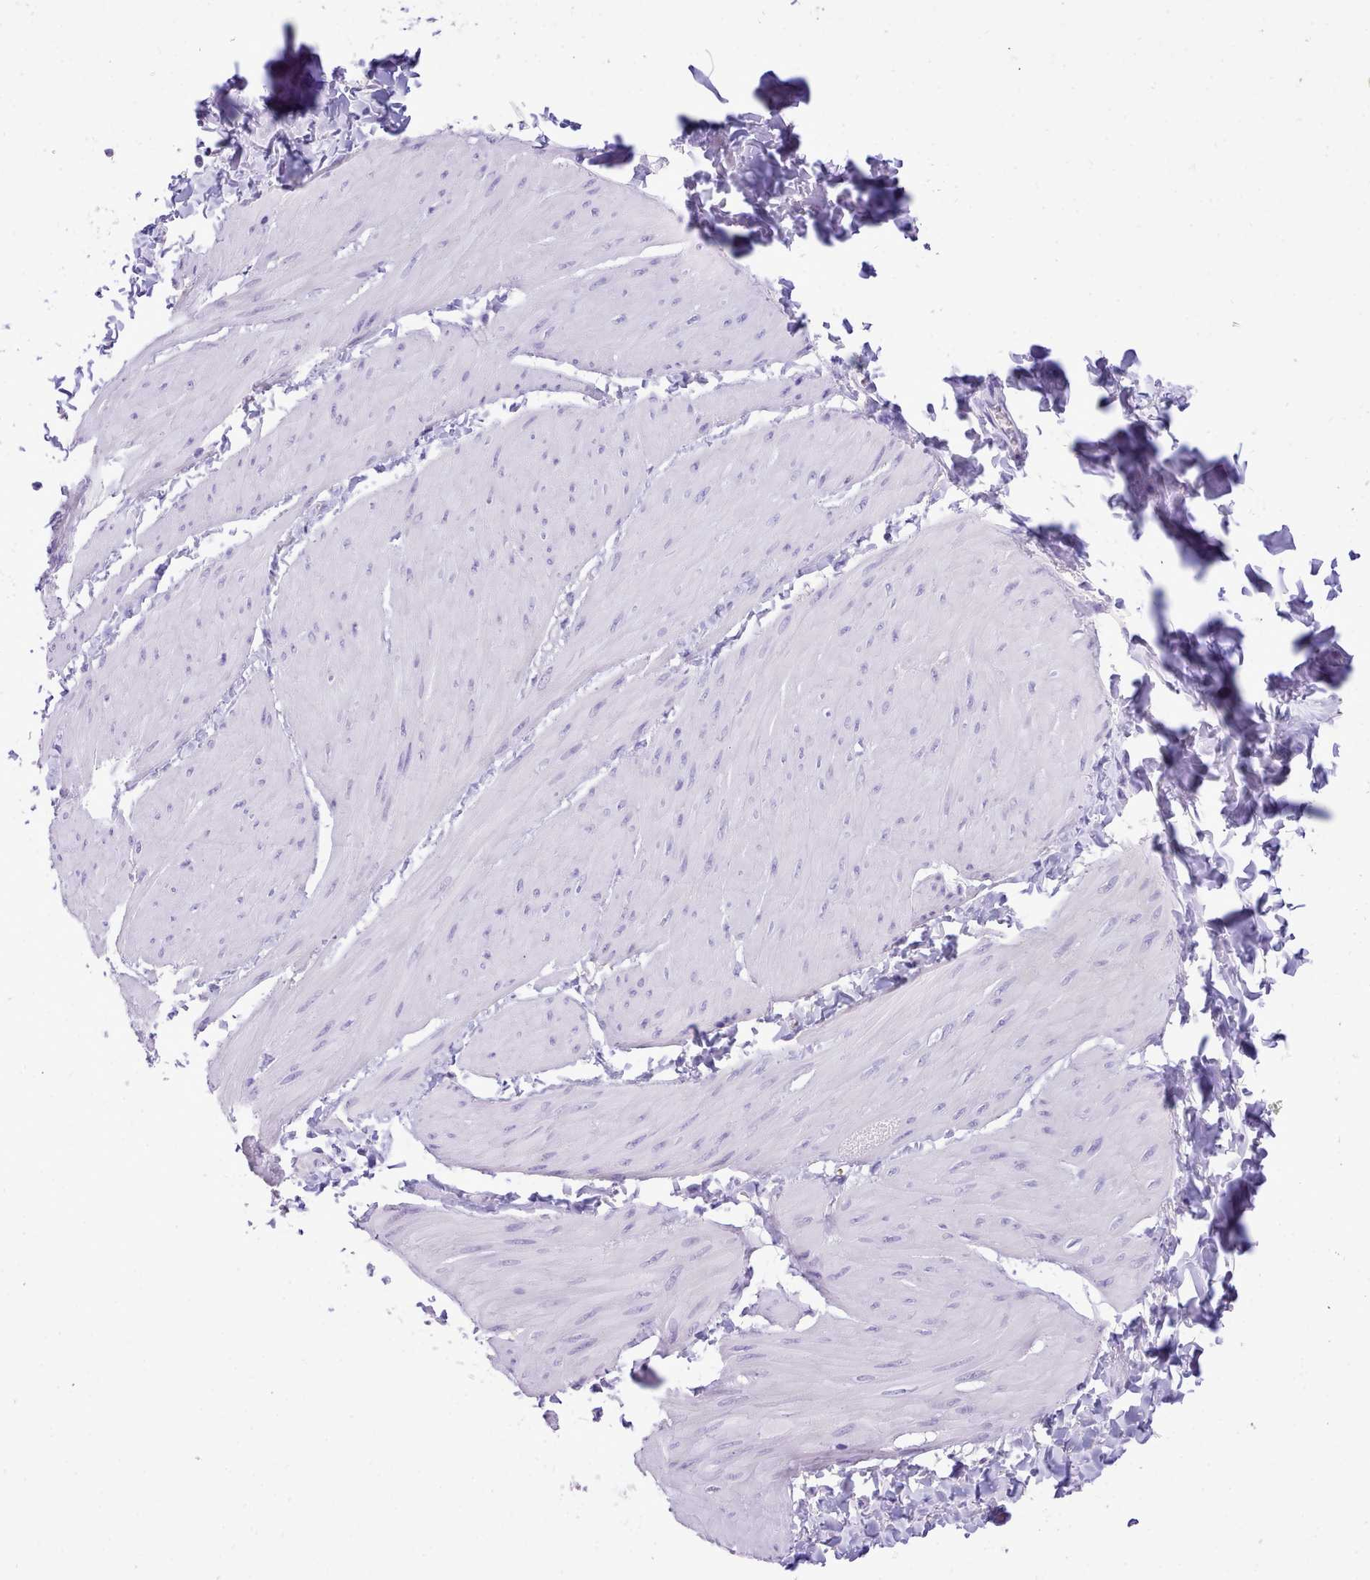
{"staining": {"intensity": "negative", "quantity": "none", "location": "none"}, "tissue": "smooth muscle", "cell_type": "Smooth muscle cells", "image_type": "normal", "snomed": [{"axis": "morphology", "description": "Urothelial carcinoma, High grade"}, {"axis": "topography", "description": "Urinary bladder"}], "caption": "Photomicrograph shows no protein positivity in smooth muscle cells of unremarkable smooth muscle.", "gene": "LRRC37A2", "patient": {"sex": "male", "age": 46}}